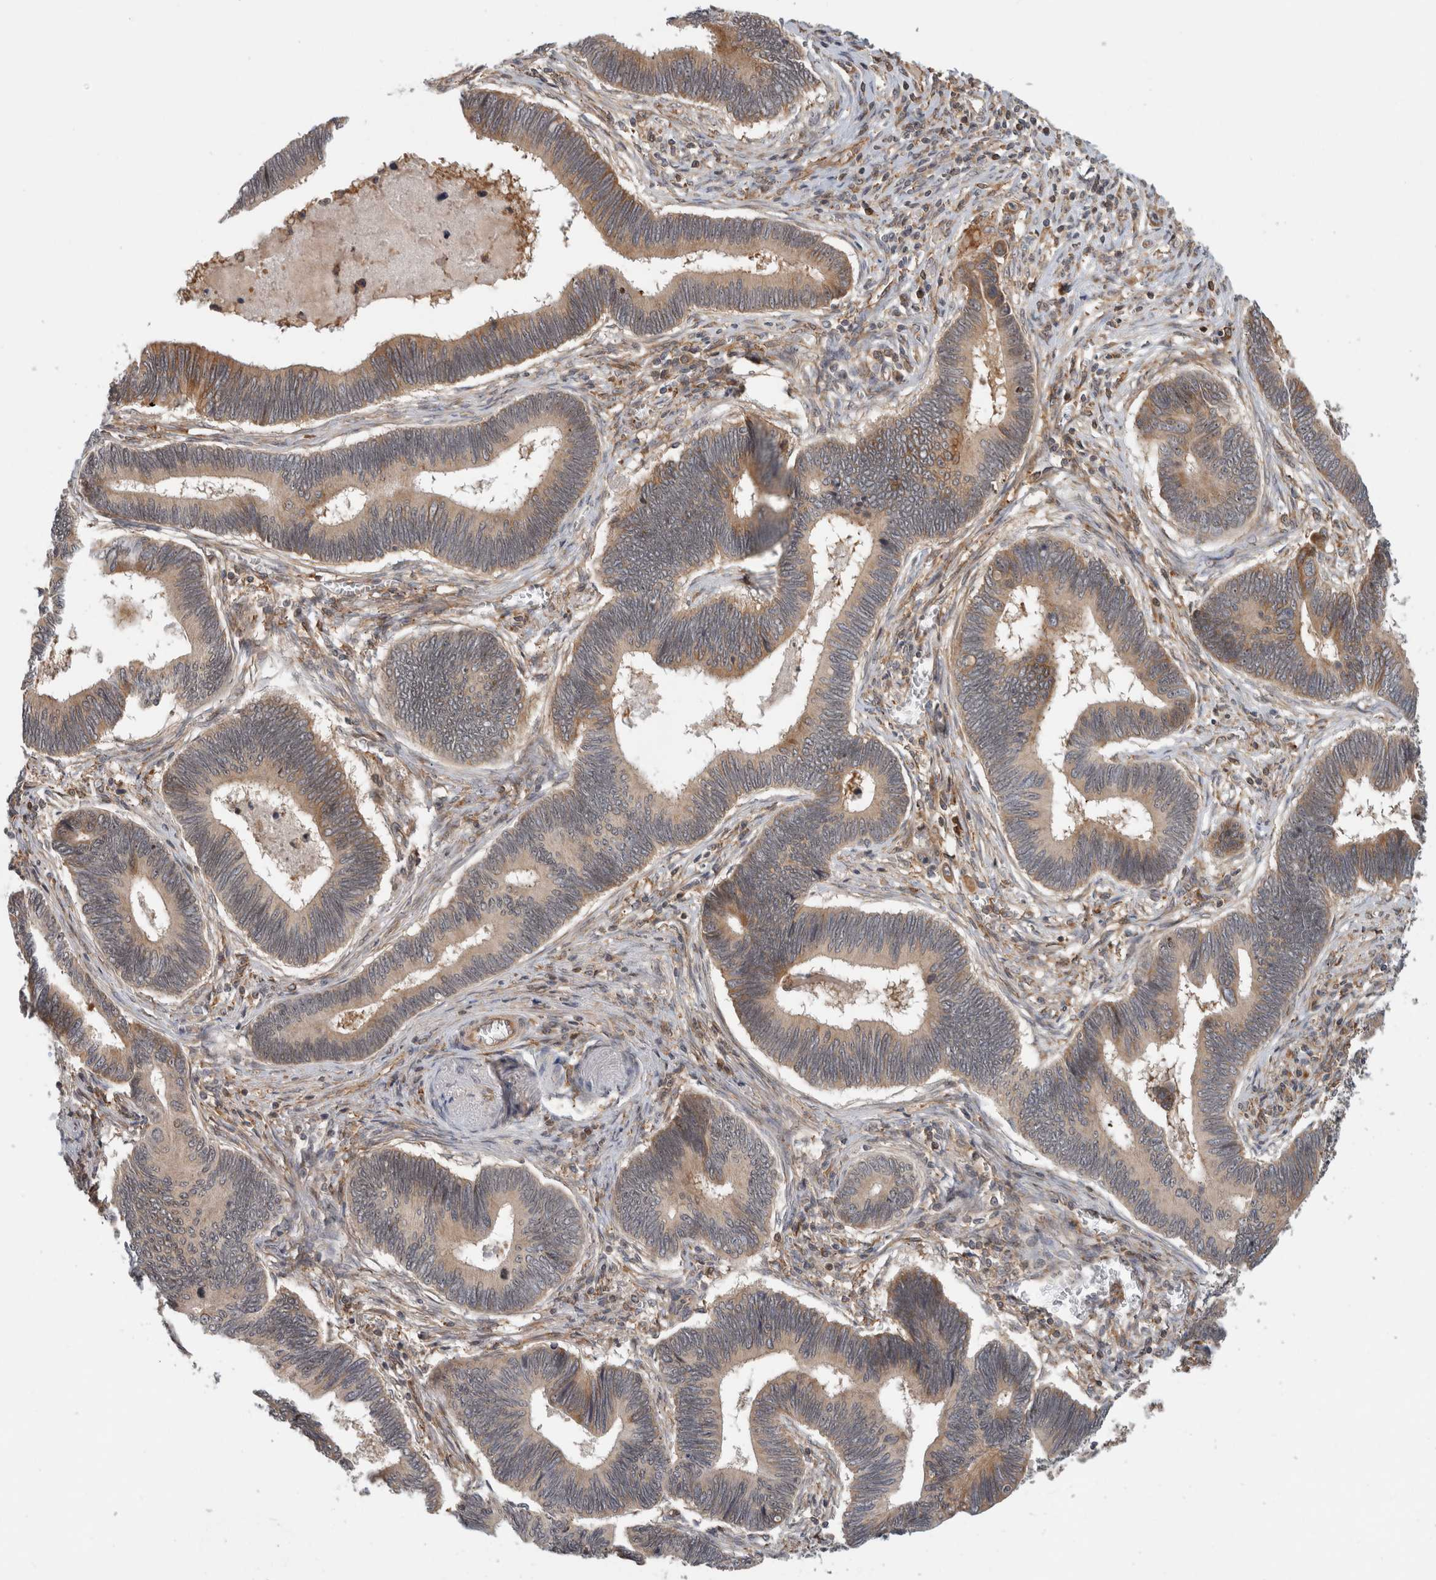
{"staining": {"intensity": "moderate", "quantity": ">75%", "location": "cytoplasmic/membranous"}, "tissue": "pancreatic cancer", "cell_type": "Tumor cells", "image_type": "cancer", "snomed": [{"axis": "morphology", "description": "Adenocarcinoma, NOS"}, {"axis": "topography", "description": "Pancreas"}], "caption": "IHC of human pancreatic adenocarcinoma exhibits medium levels of moderate cytoplasmic/membranous staining in about >75% of tumor cells. (DAB IHC, brown staining for protein, blue staining for nuclei).", "gene": "WASF2", "patient": {"sex": "female", "age": 70}}